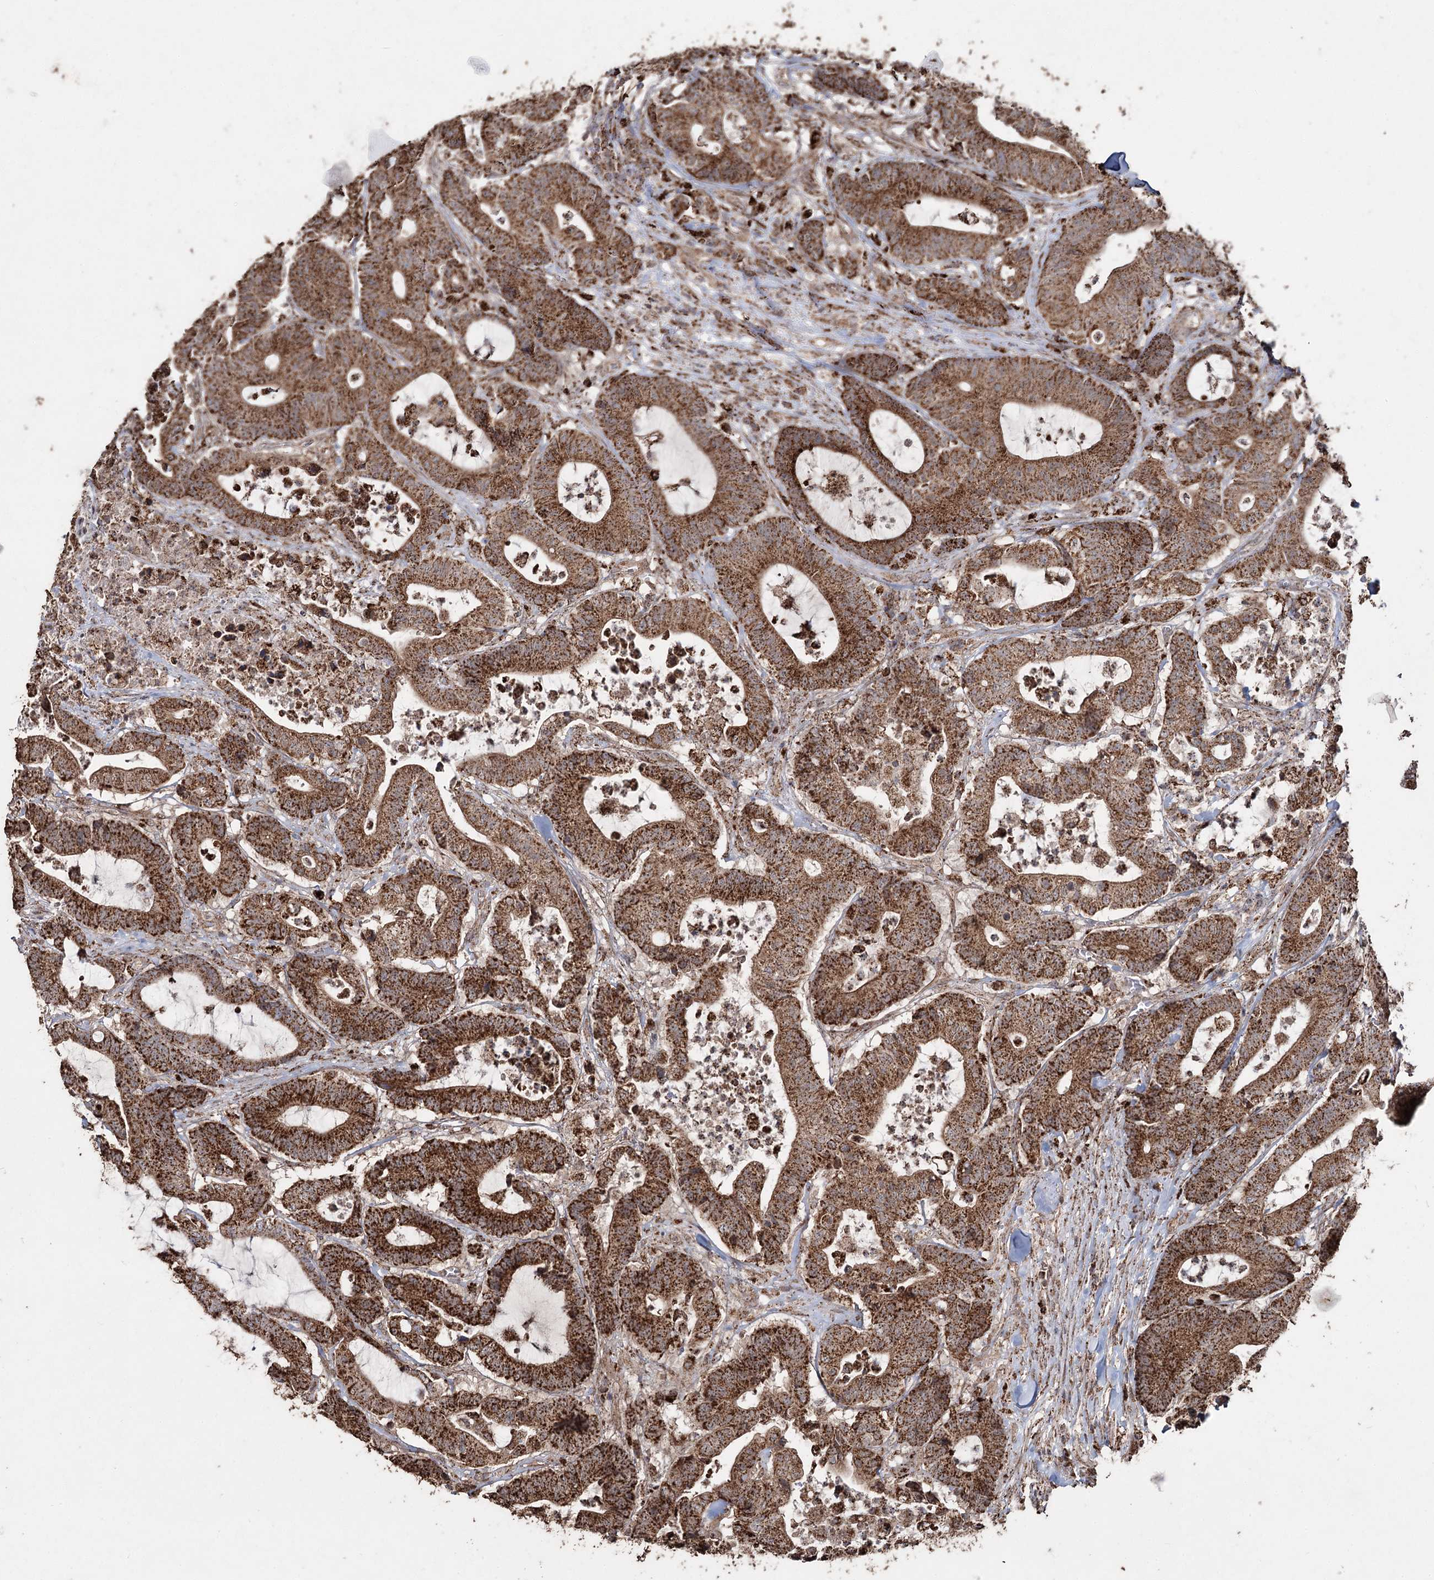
{"staining": {"intensity": "strong", "quantity": ">75%", "location": "cytoplasmic/membranous"}, "tissue": "colorectal cancer", "cell_type": "Tumor cells", "image_type": "cancer", "snomed": [{"axis": "morphology", "description": "Adenocarcinoma, NOS"}, {"axis": "topography", "description": "Colon"}], "caption": "Tumor cells reveal high levels of strong cytoplasmic/membranous positivity in about >75% of cells in human colorectal cancer (adenocarcinoma).", "gene": "SLF2", "patient": {"sex": "female", "age": 84}}